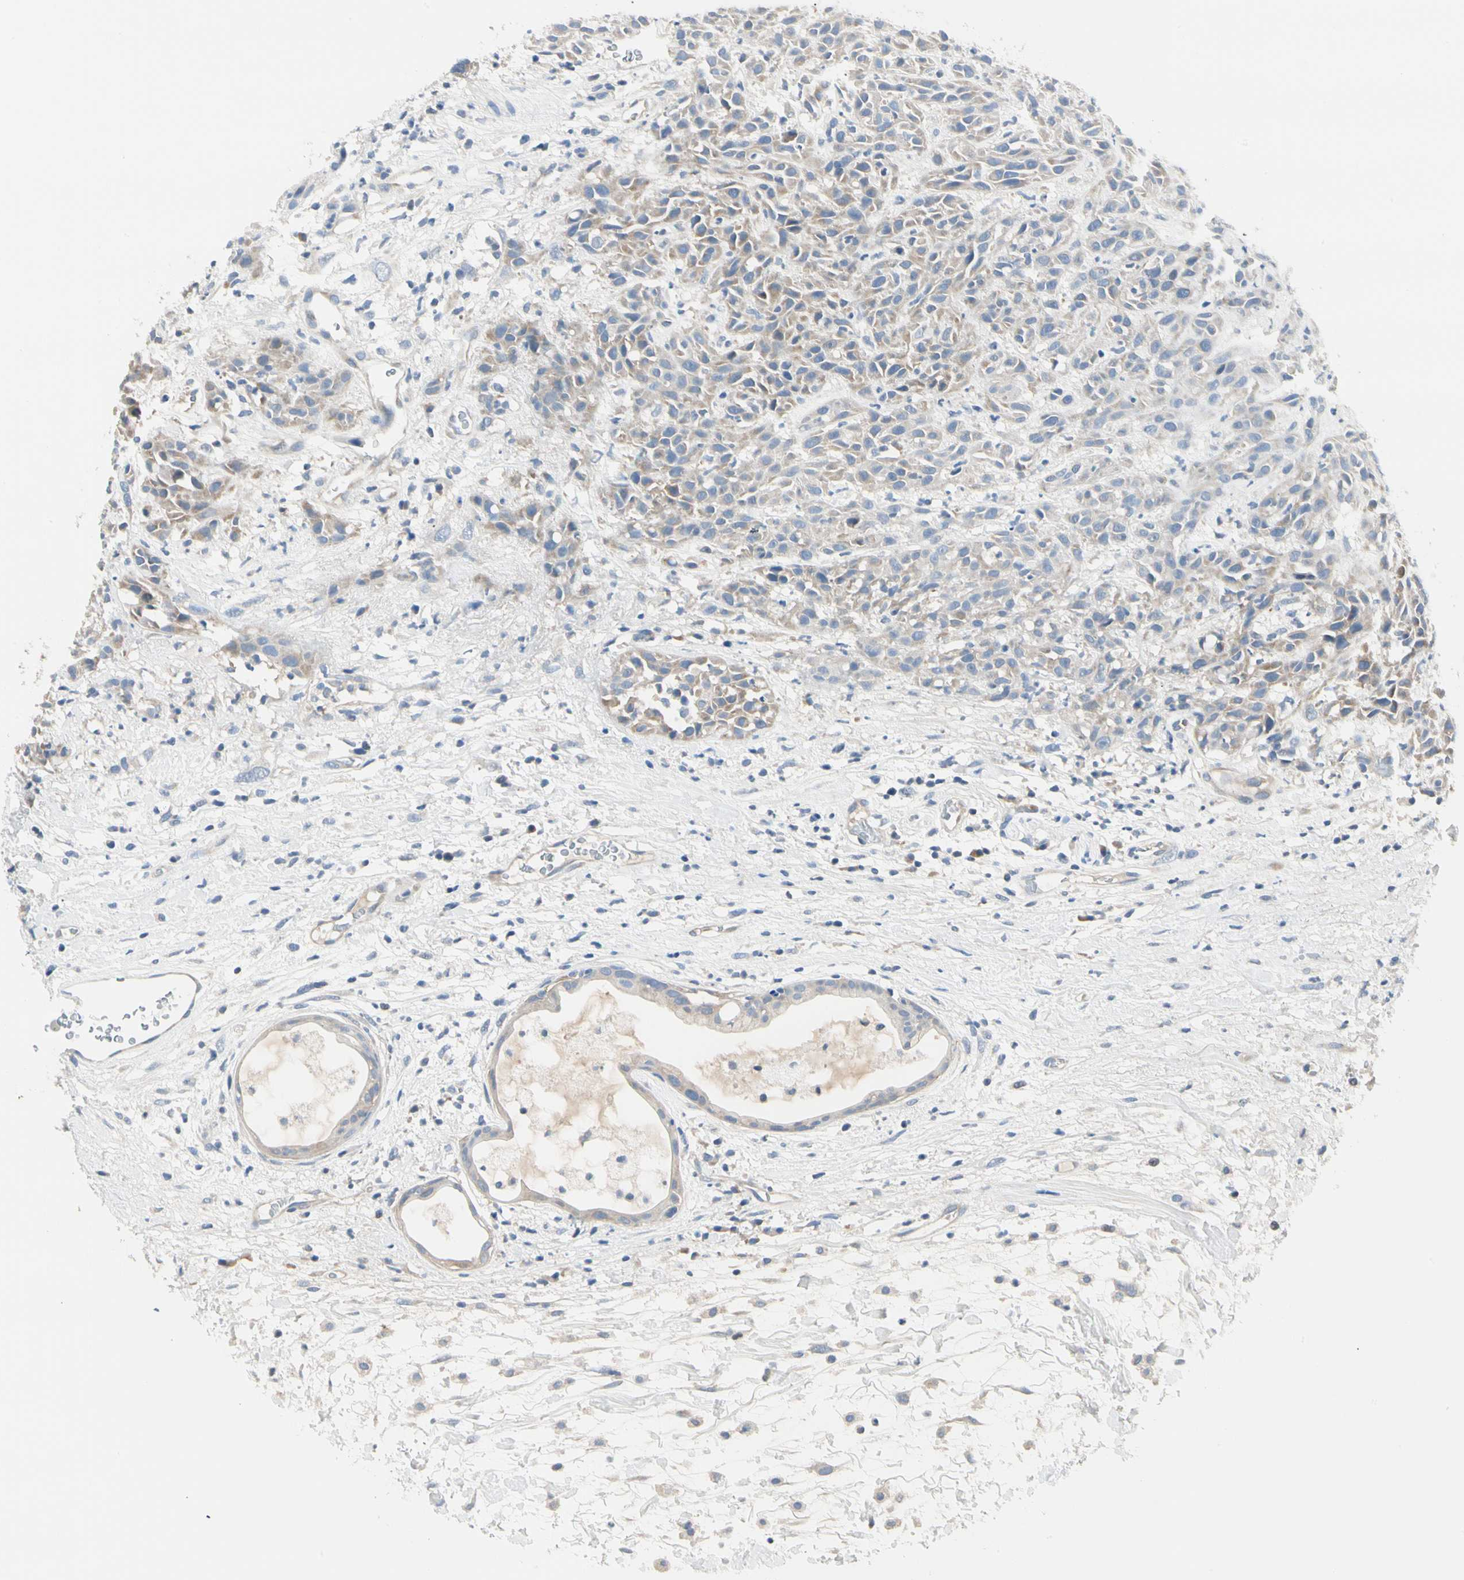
{"staining": {"intensity": "weak", "quantity": "25%-75%", "location": "cytoplasmic/membranous"}, "tissue": "head and neck cancer", "cell_type": "Tumor cells", "image_type": "cancer", "snomed": [{"axis": "morphology", "description": "Normal tissue, NOS"}, {"axis": "morphology", "description": "Squamous cell carcinoma, NOS"}, {"axis": "topography", "description": "Cartilage tissue"}, {"axis": "topography", "description": "Head-Neck"}], "caption": "A micrograph of head and neck squamous cell carcinoma stained for a protein demonstrates weak cytoplasmic/membranous brown staining in tumor cells.", "gene": "GPR153", "patient": {"sex": "male", "age": 62}}